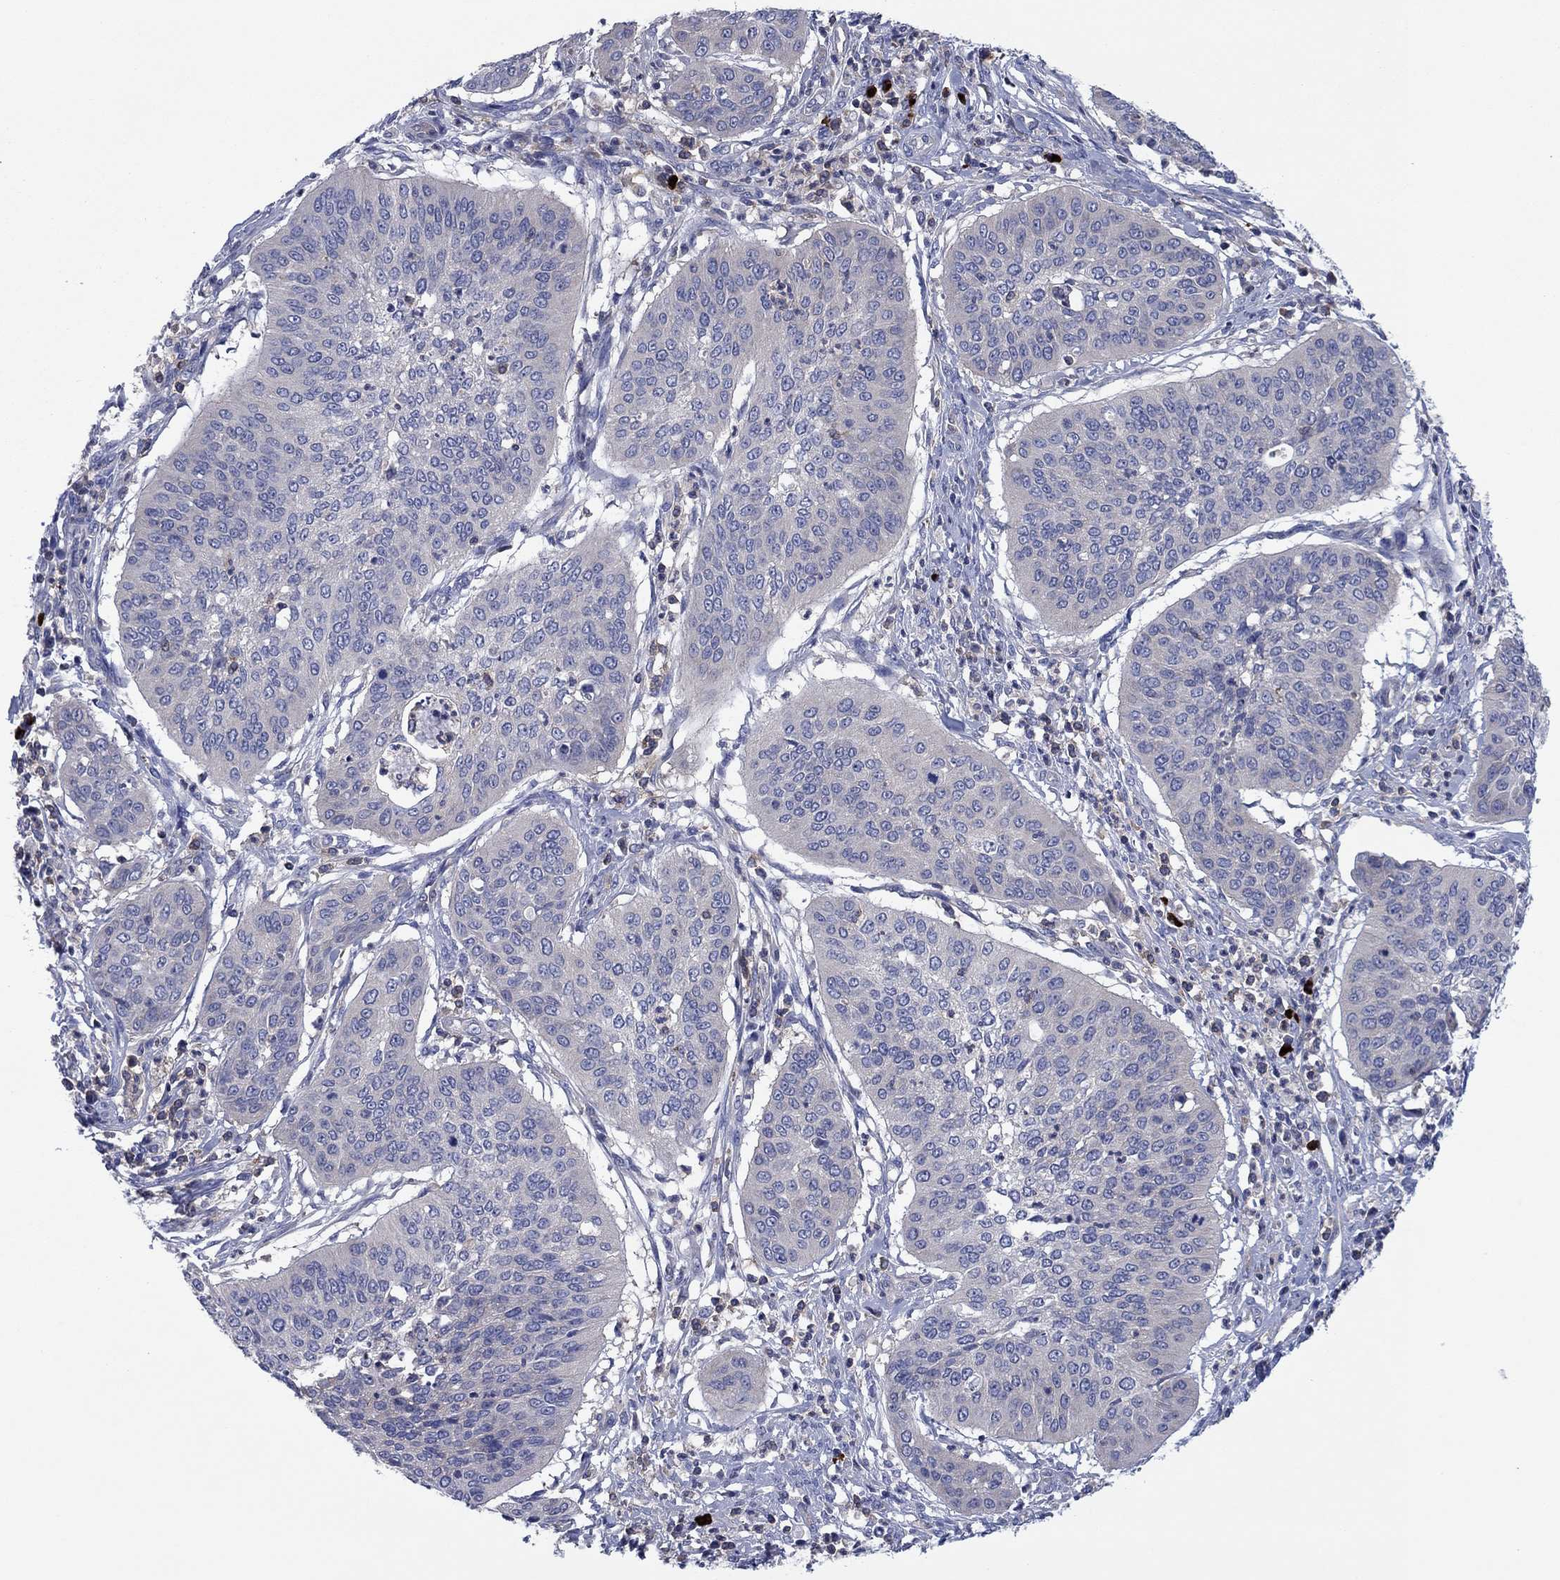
{"staining": {"intensity": "negative", "quantity": "none", "location": "none"}, "tissue": "cervical cancer", "cell_type": "Tumor cells", "image_type": "cancer", "snomed": [{"axis": "morphology", "description": "Normal tissue, NOS"}, {"axis": "morphology", "description": "Squamous cell carcinoma, NOS"}, {"axis": "topography", "description": "Cervix"}], "caption": "Cervical cancer (squamous cell carcinoma) was stained to show a protein in brown. There is no significant positivity in tumor cells.", "gene": "PVR", "patient": {"sex": "female", "age": 39}}